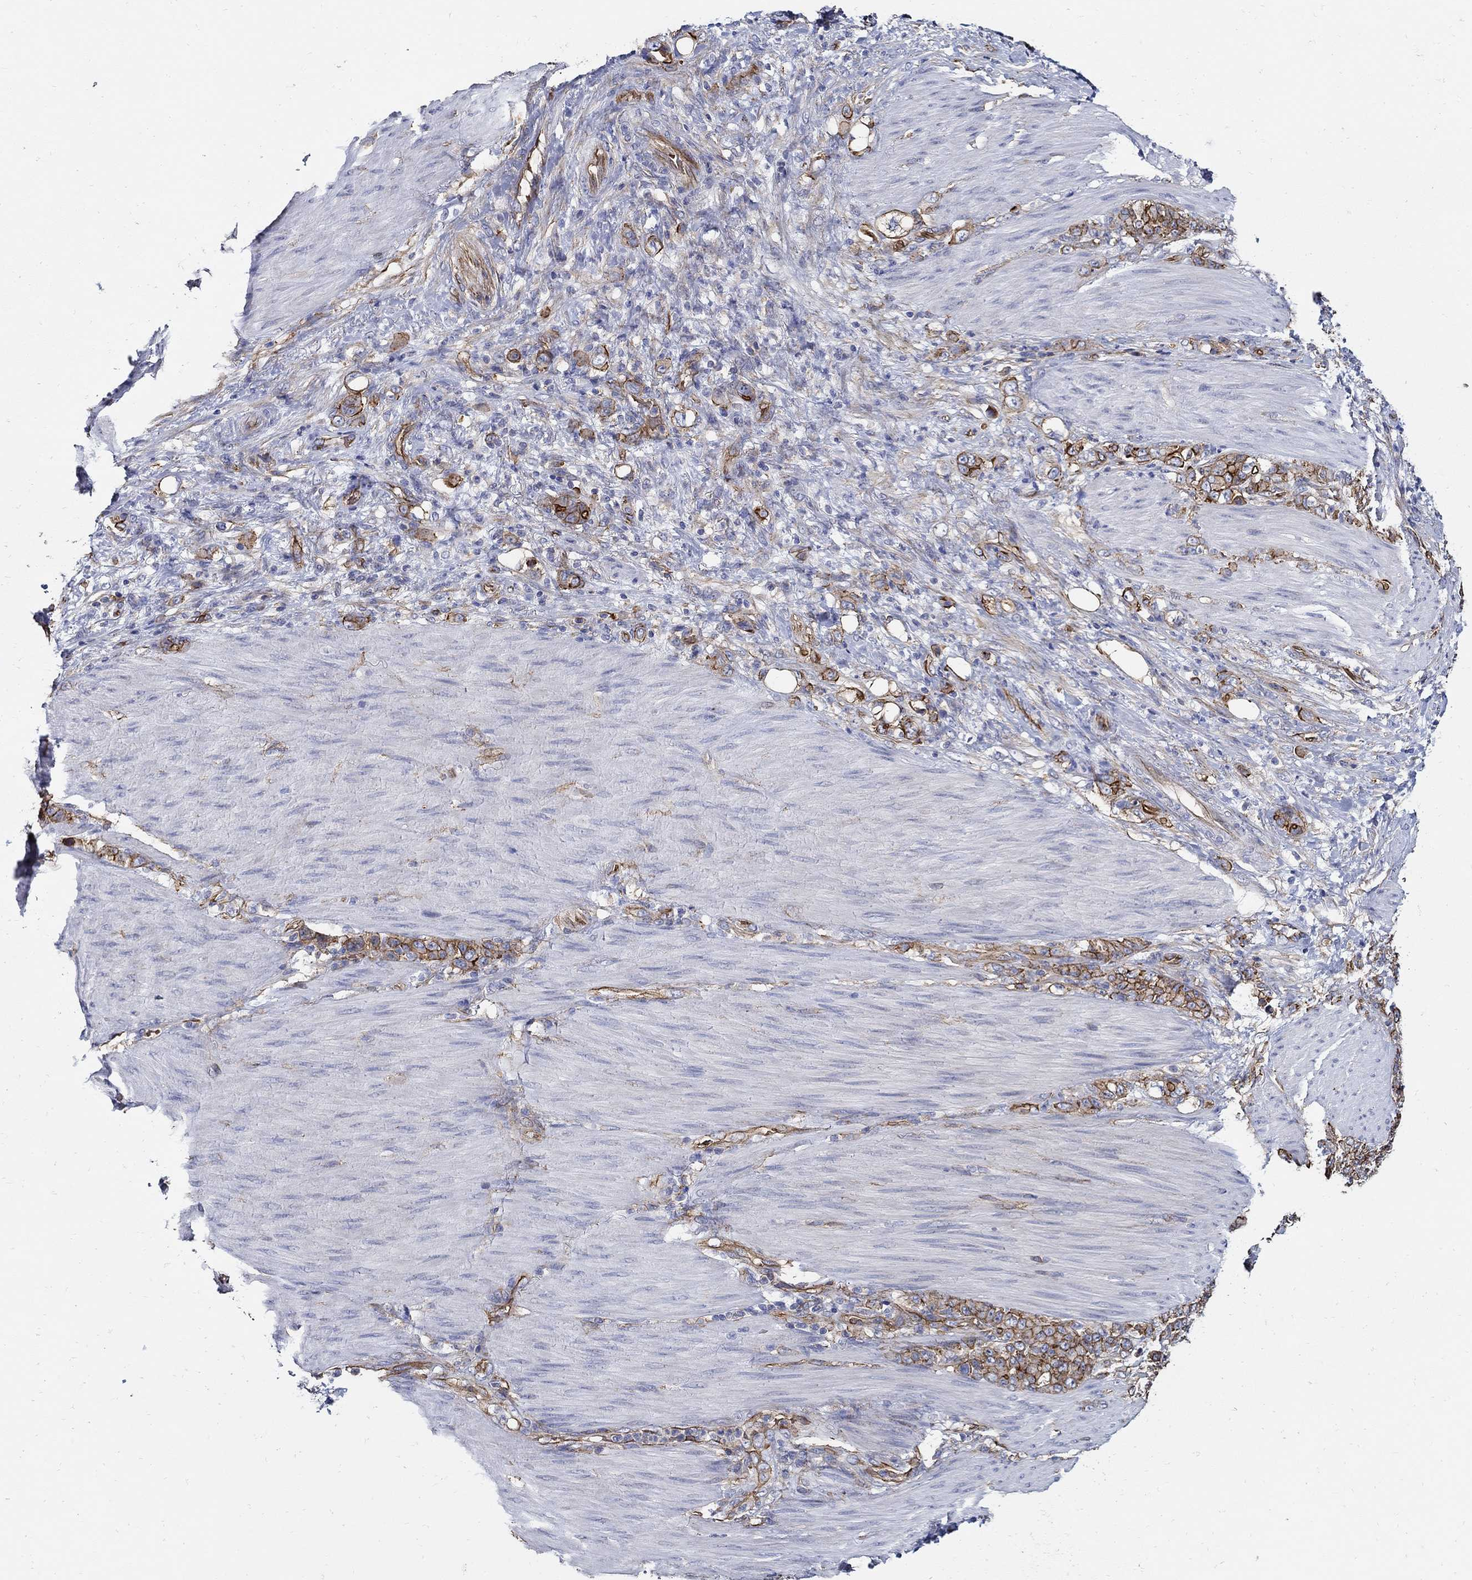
{"staining": {"intensity": "strong", "quantity": "25%-75%", "location": "cytoplasmic/membranous"}, "tissue": "stomach cancer", "cell_type": "Tumor cells", "image_type": "cancer", "snomed": [{"axis": "morphology", "description": "Normal tissue, NOS"}, {"axis": "morphology", "description": "Adenocarcinoma, NOS"}, {"axis": "topography", "description": "Stomach"}], "caption": "Immunohistochemical staining of stomach cancer (adenocarcinoma) displays strong cytoplasmic/membranous protein expression in approximately 25%-75% of tumor cells.", "gene": "APBB3", "patient": {"sex": "female", "age": 79}}